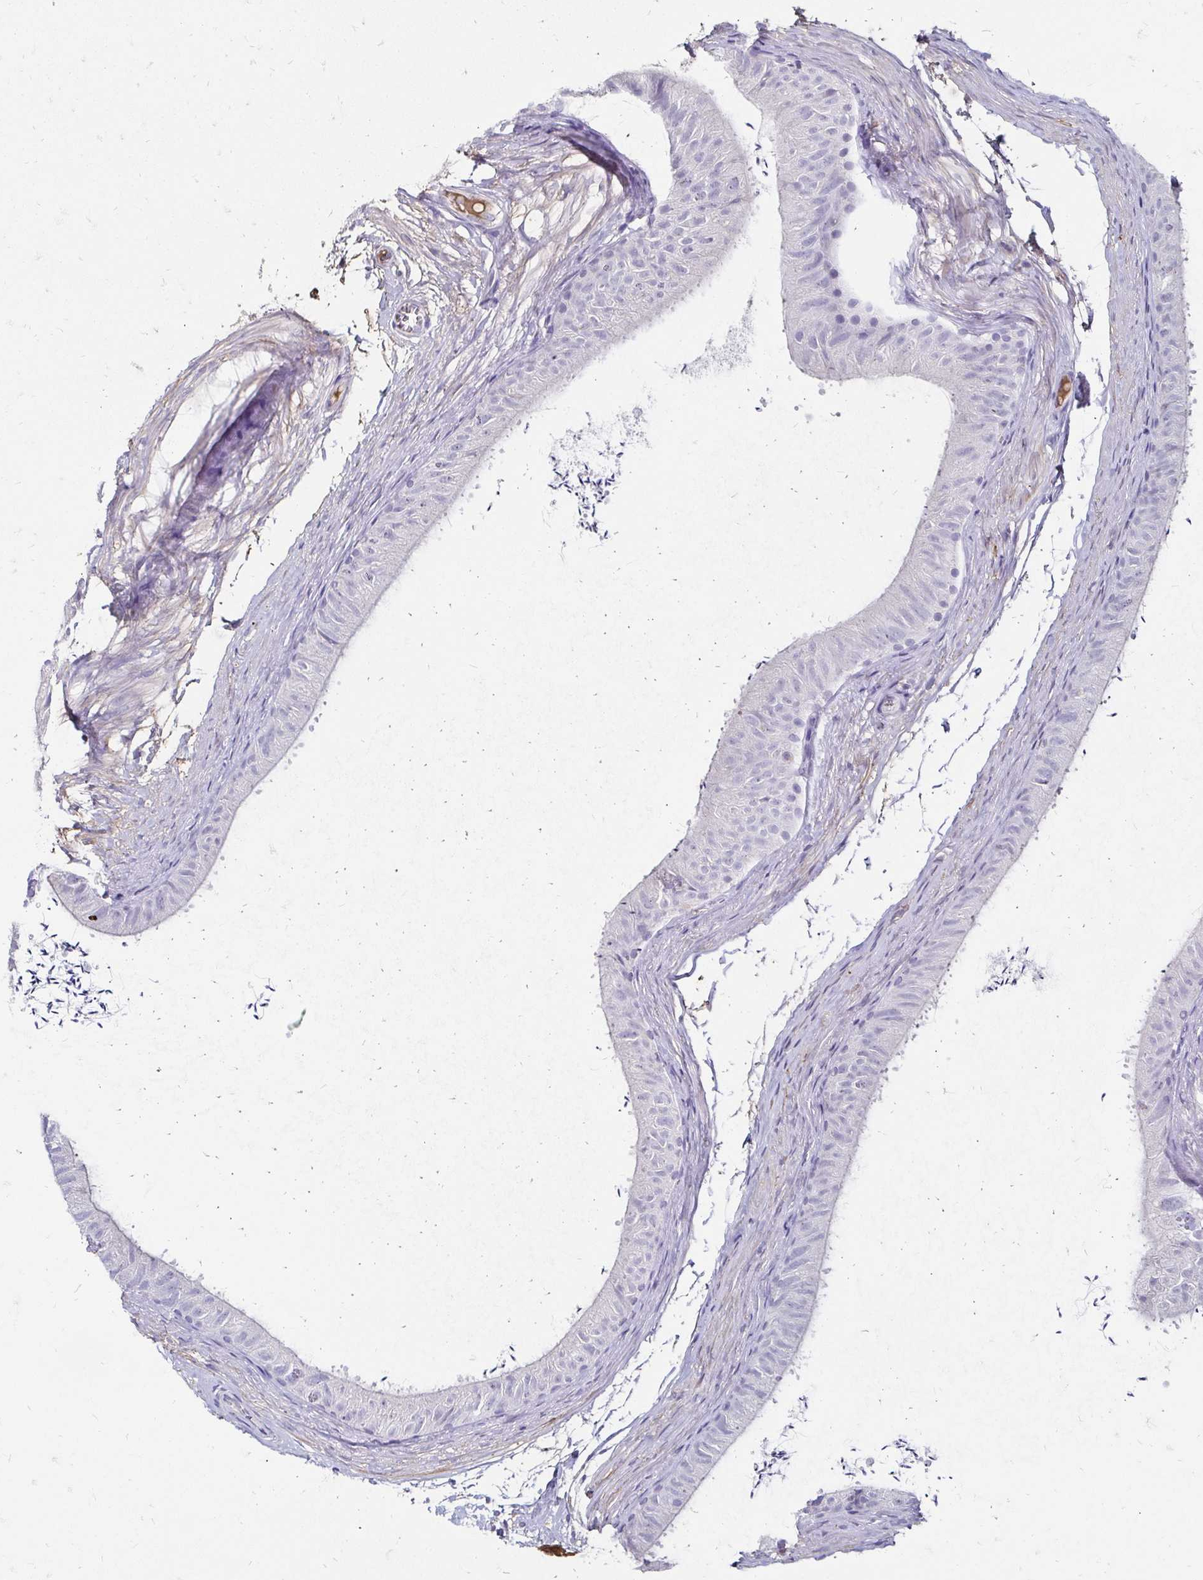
{"staining": {"intensity": "negative", "quantity": "none", "location": "none"}, "tissue": "epididymis", "cell_type": "Glandular cells", "image_type": "normal", "snomed": [{"axis": "morphology", "description": "Normal tissue, NOS"}, {"axis": "topography", "description": "Epididymis, spermatic cord, NOS"}, {"axis": "topography", "description": "Epididymis"}, {"axis": "topography", "description": "Peripheral nerve tissue"}], "caption": "Immunohistochemical staining of unremarkable epididymis exhibits no significant expression in glandular cells. The staining was performed using DAB to visualize the protein expression in brown, while the nuclei were stained in blue with hematoxylin (Magnification: 20x).", "gene": "SCG3", "patient": {"sex": "male", "age": 29}}